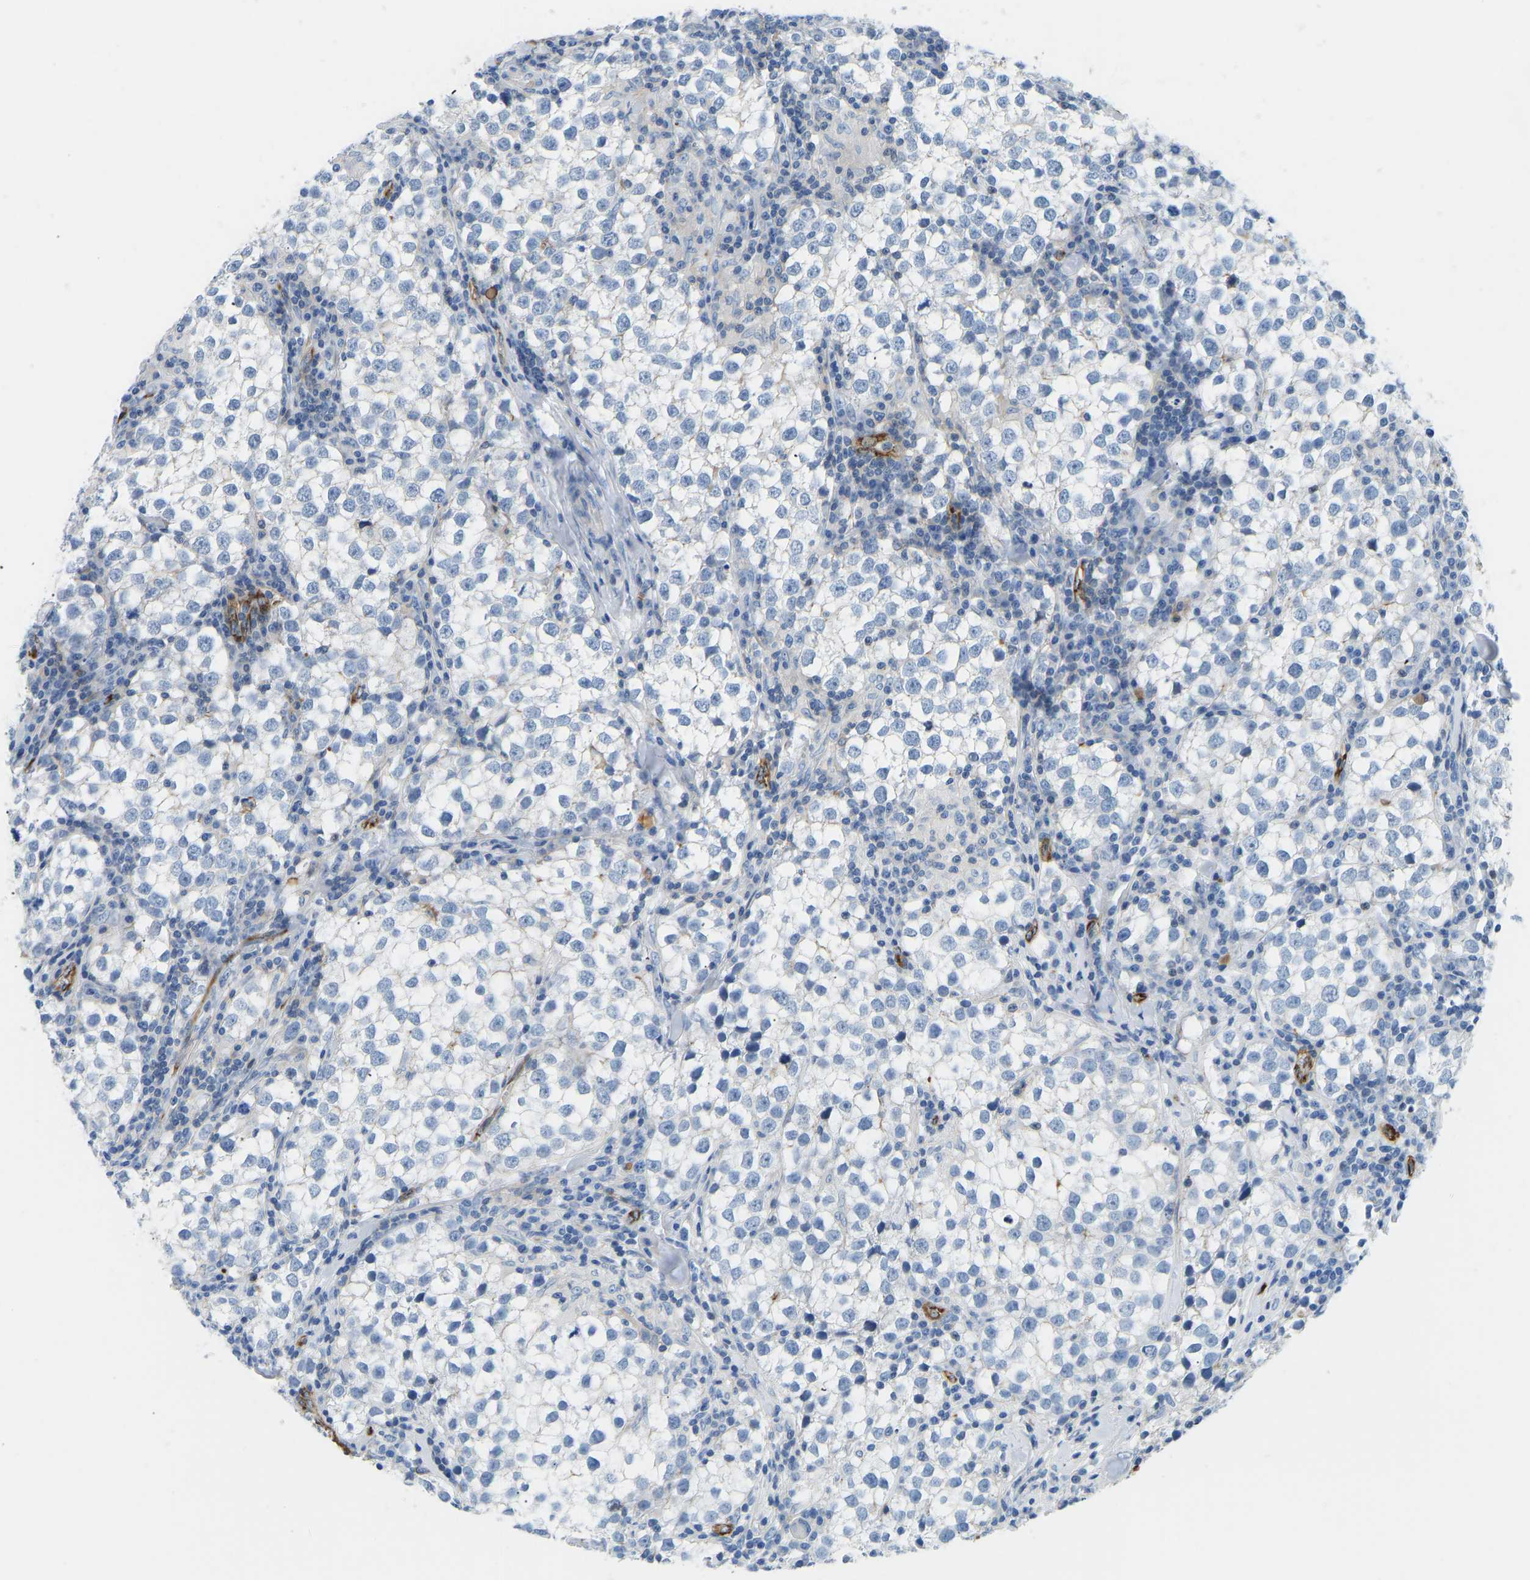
{"staining": {"intensity": "negative", "quantity": "none", "location": "none"}, "tissue": "testis cancer", "cell_type": "Tumor cells", "image_type": "cancer", "snomed": [{"axis": "morphology", "description": "Seminoma, NOS"}, {"axis": "morphology", "description": "Carcinoma, Embryonal, NOS"}, {"axis": "topography", "description": "Testis"}], "caption": "This is an immunohistochemistry histopathology image of testis cancer (embryonal carcinoma). There is no staining in tumor cells.", "gene": "COL15A1", "patient": {"sex": "male", "age": 36}}